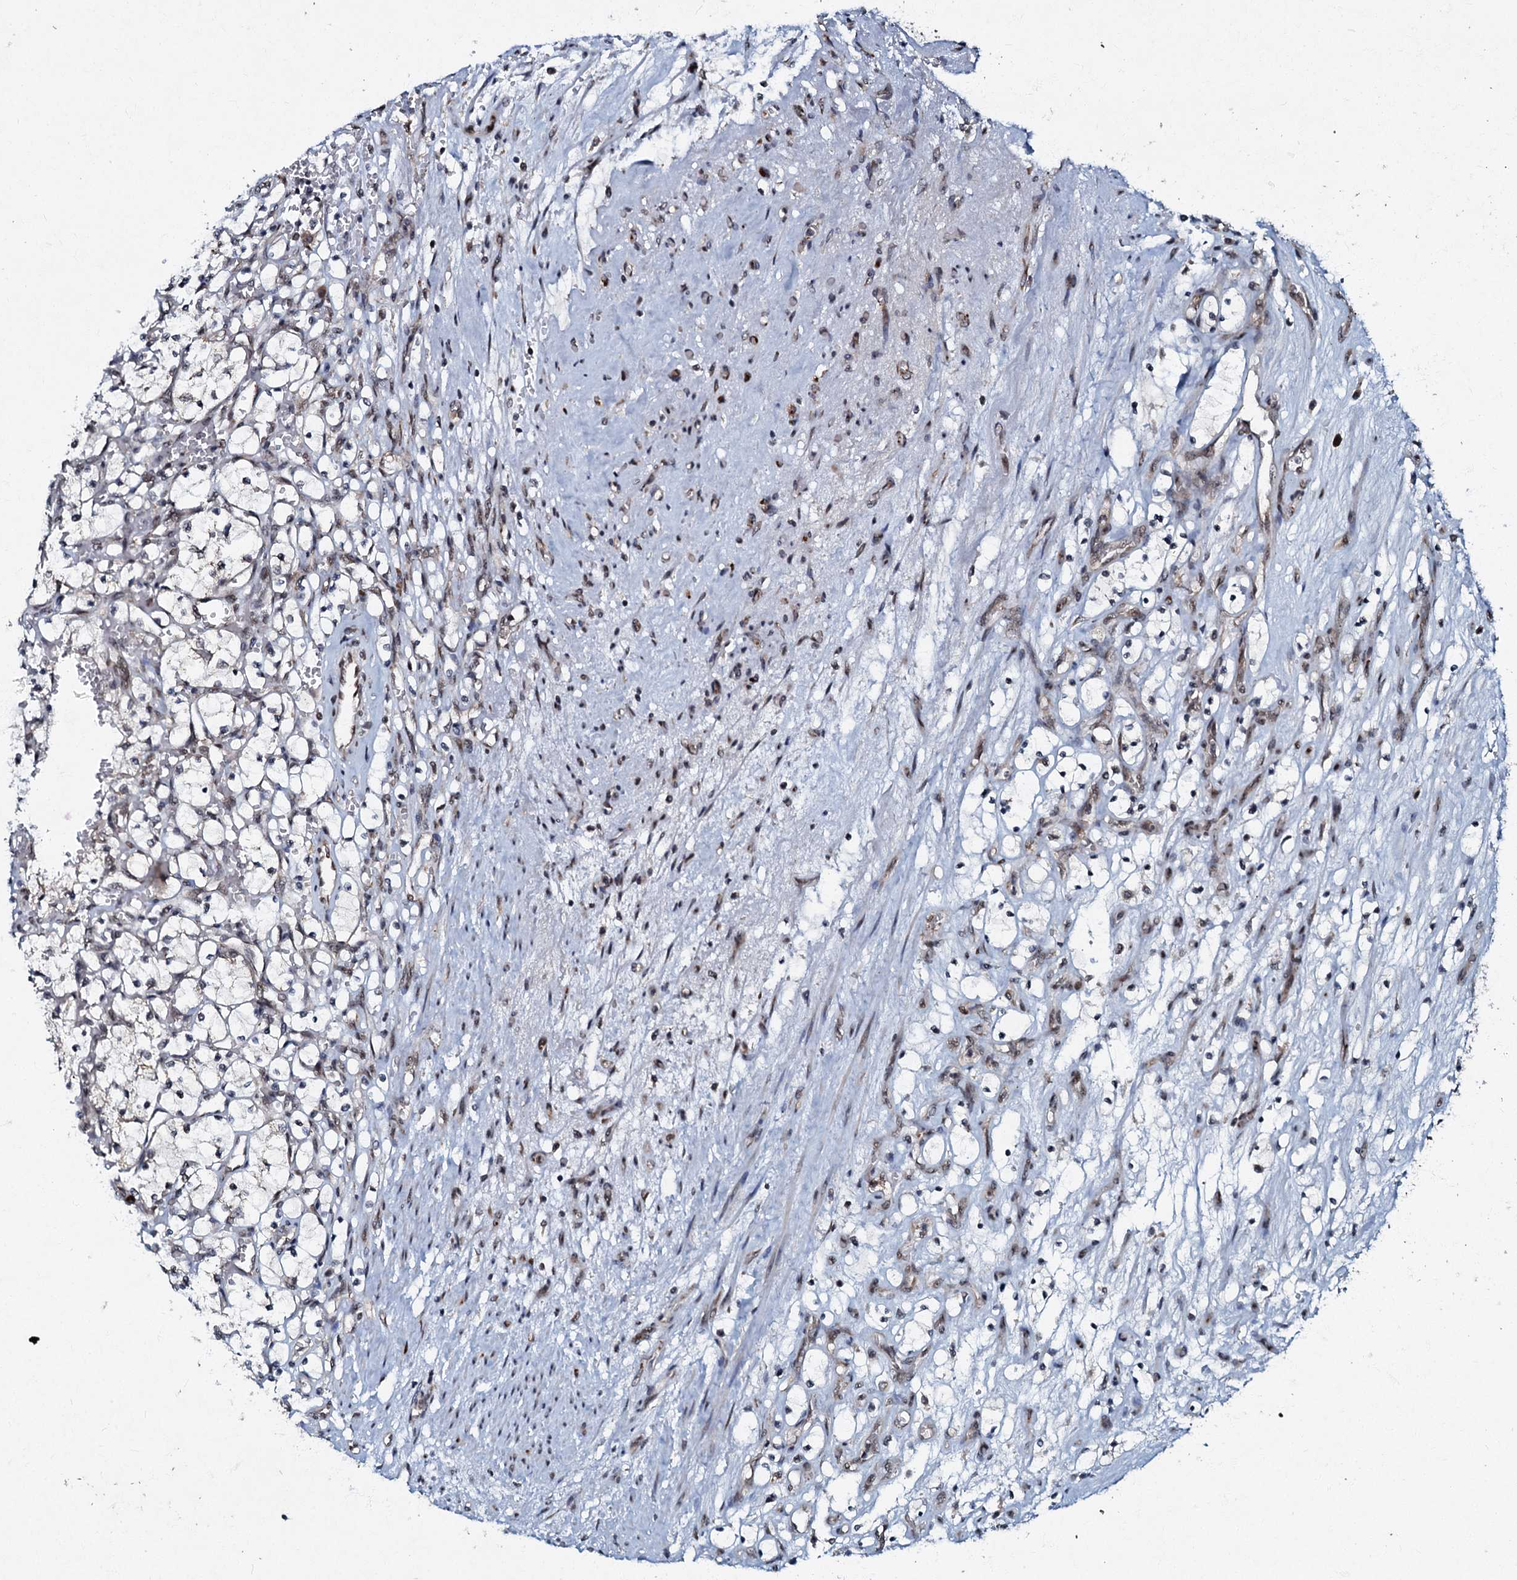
{"staining": {"intensity": "negative", "quantity": "none", "location": "none"}, "tissue": "renal cancer", "cell_type": "Tumor cells", "image_type": "cancer", "snomed": [{"axis": "morphology", "description": "Adenocarcinoma, NOS"}, {"axis": "topography", "description": "Kidney"}], "caption": "Adenocarcinoma (renal) stained for a protein using IHC displays no expression tumor cells.", "gene": "C18orf32", "patient": {"sex": "female", "age": 69}}